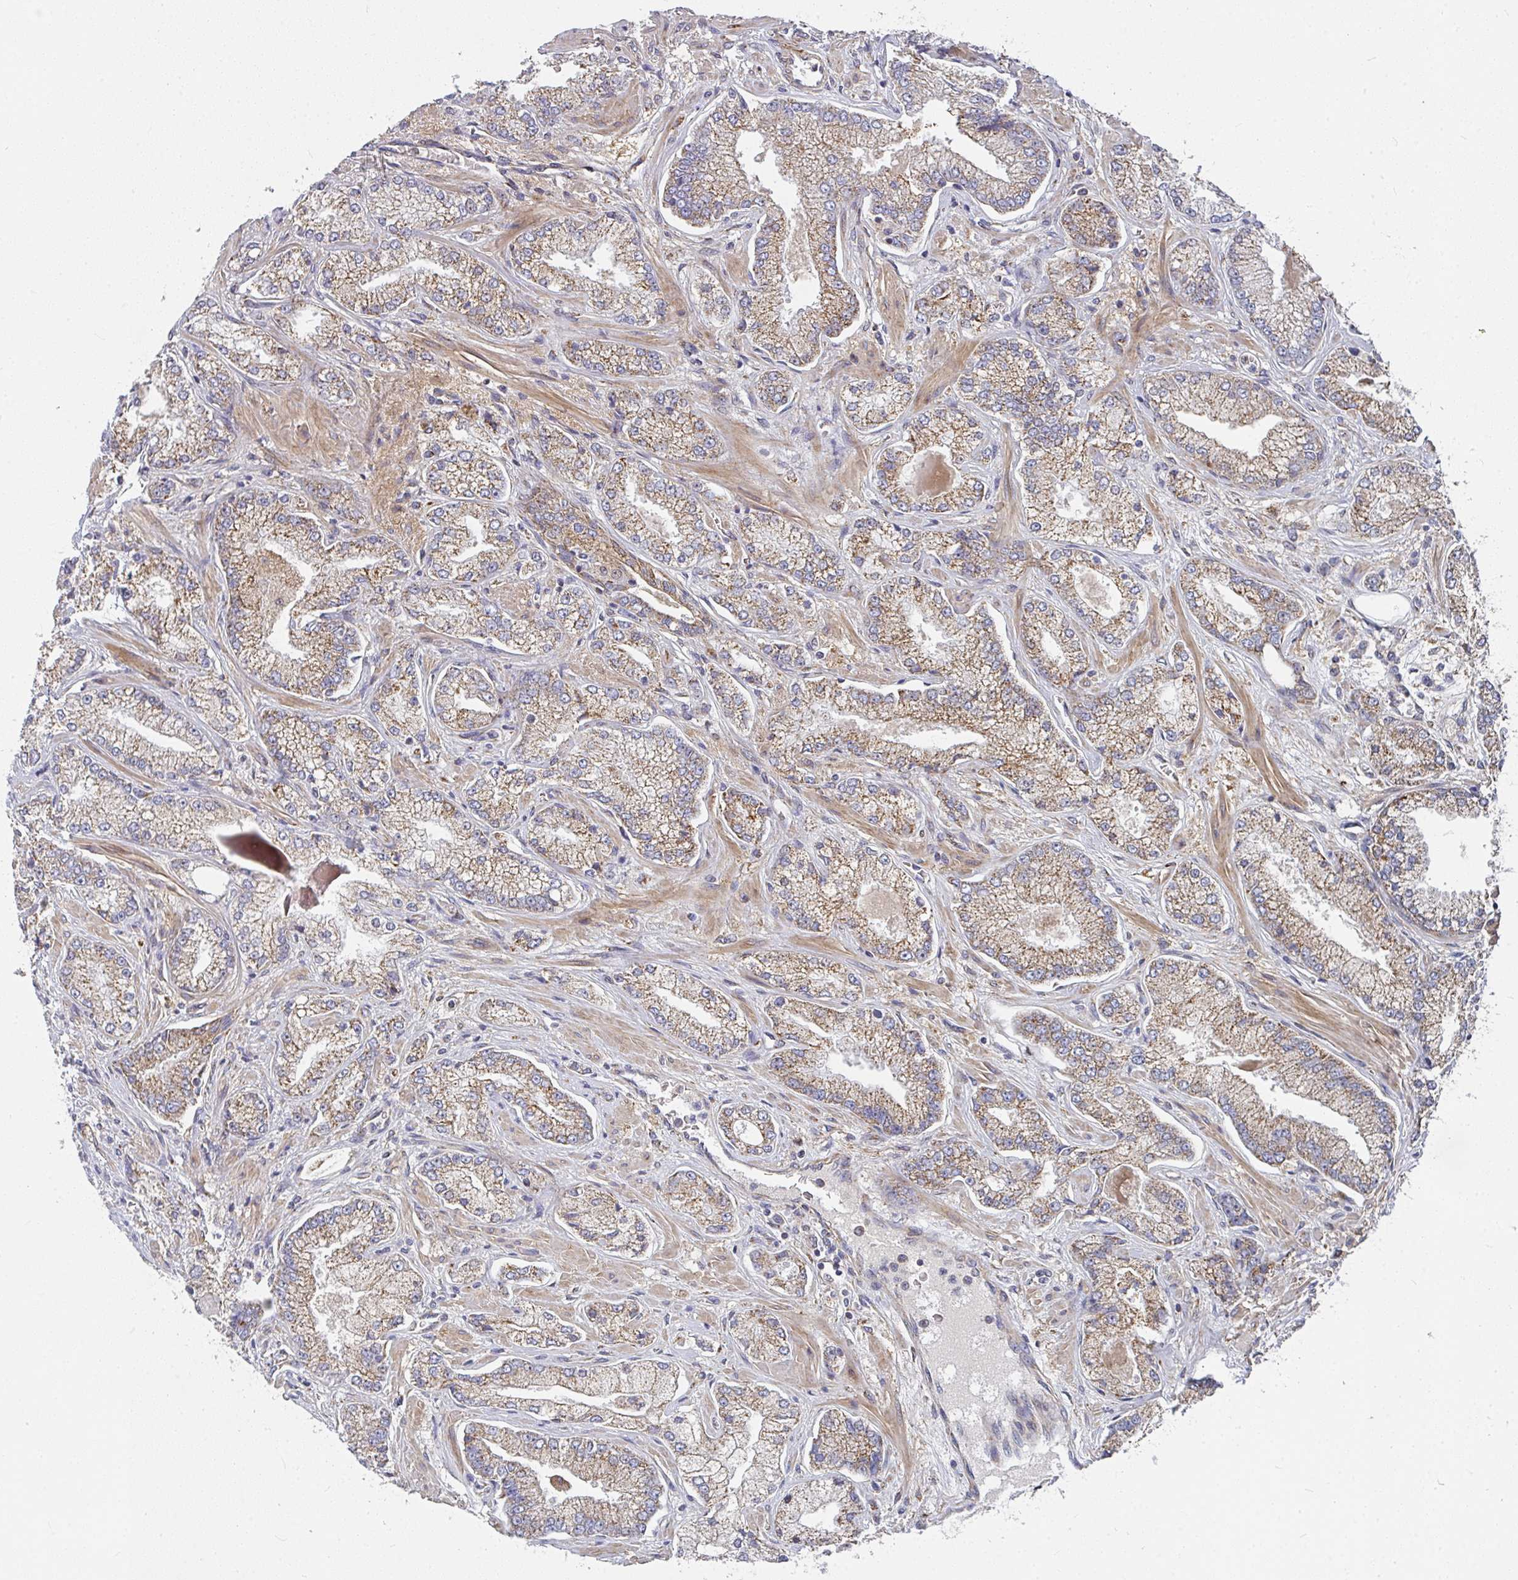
{"staining": {"intensity": "moderate", "quantity": ">75%", "location": "cytoplasmic/membranous"}, "tissue": "prostate cancer", "cell_type": "Tumor cells", "image_type": "cancer", "snomed": [{"axis": "morphology", "description": "Normal tissue, NOS"}, {"axis": "morphology", "description": "Adenocarcinoma, High grade"}, {"axis": "topography", "description": "Prostate"}, {"axis": "topography", "description": "Peripheral nerve tissue"}], "caption": "Protein expression by immunohistochemistry exhibits moderate cytoplasmic/membranous staining in about >75% of tumor cells in prostate cancer. Immunohistochemistry (ihc) stains the protein in brown and the nuclei are stained blue.", "gene": "RHEBL1", "patient": {"sex": "male", "age": 68}}